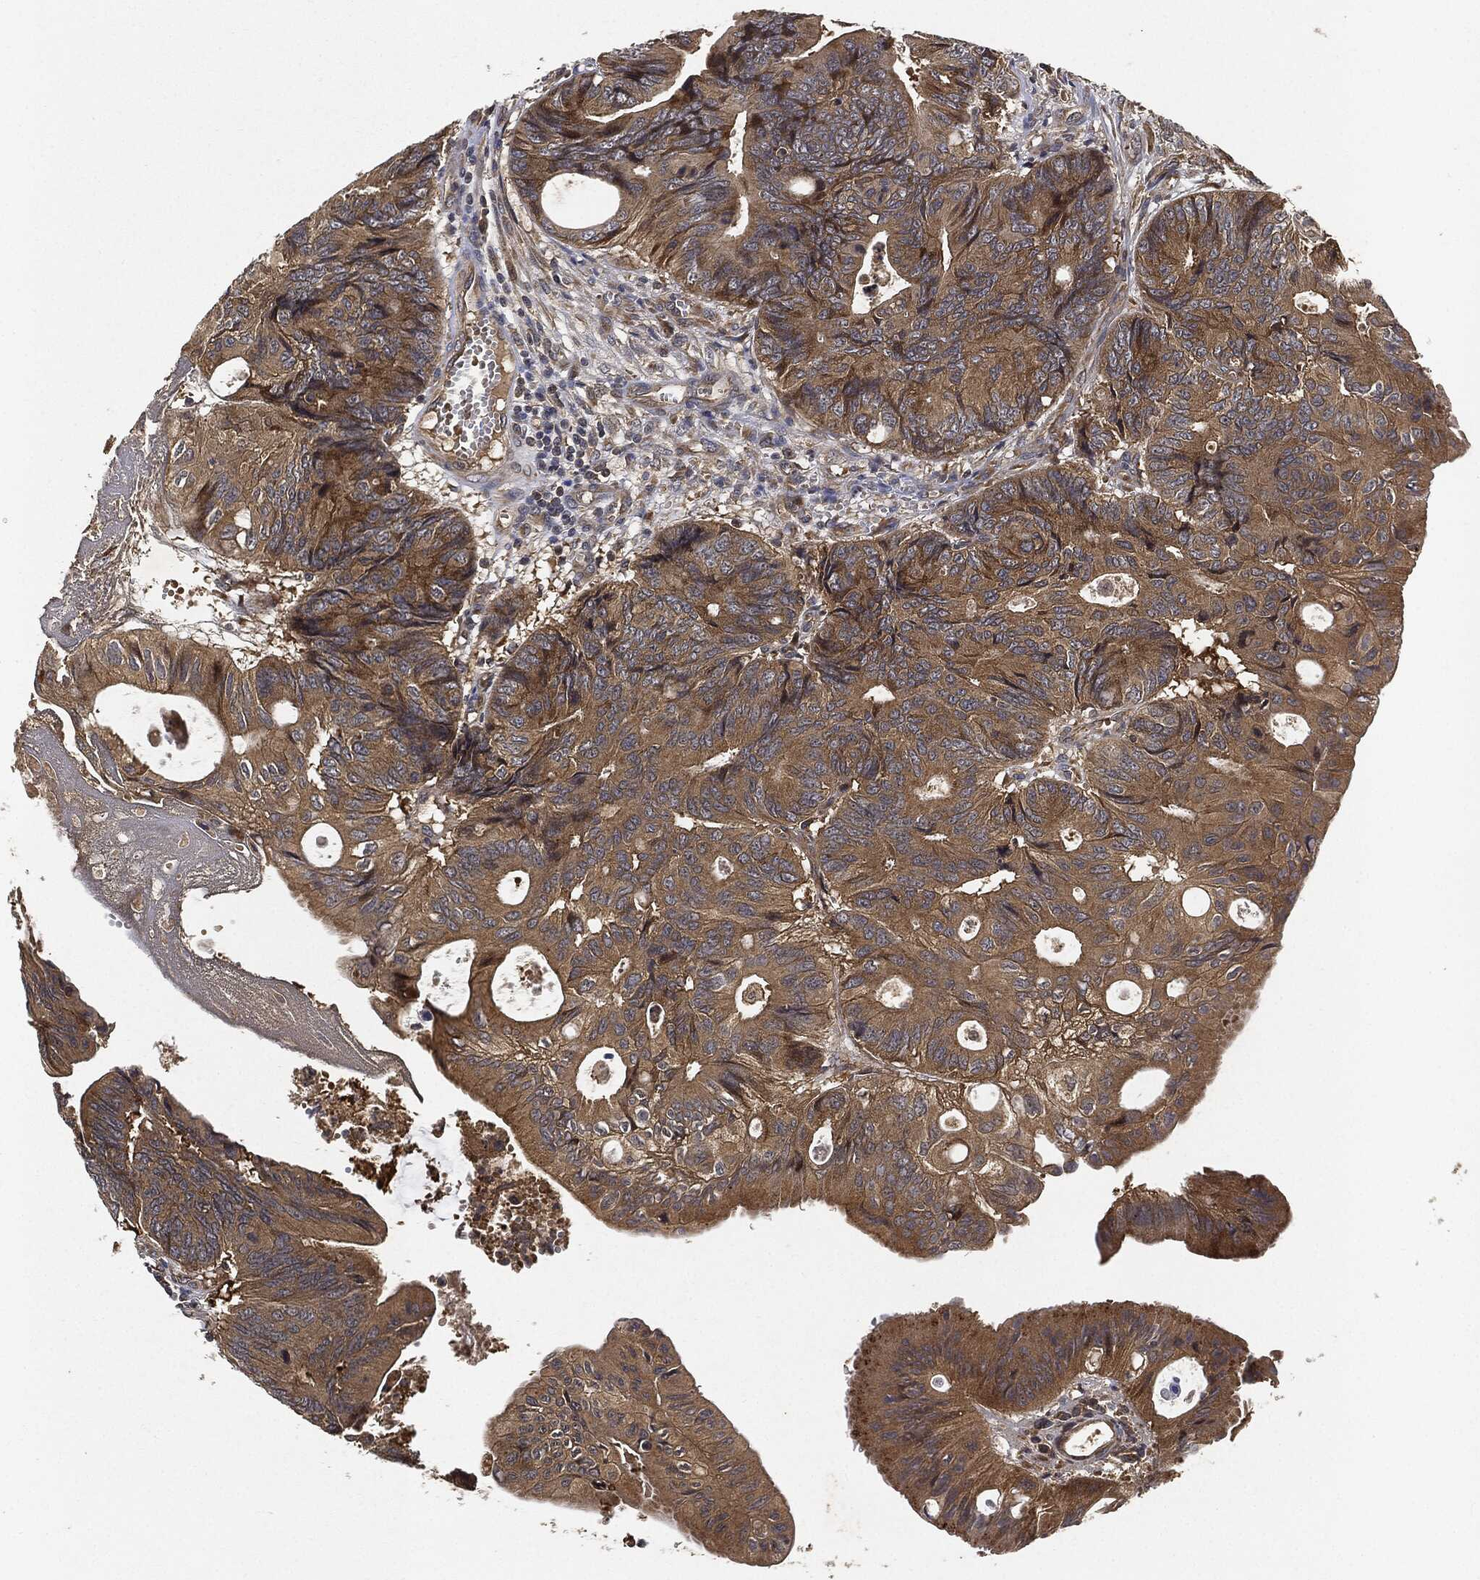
{"staining": {"intensity": "weak", "quantity": ">75%", "location": "cytoplasmic/membranous"}, "tissue": "colorectal cancer", "cell_type": "Tumor cells", "image_type": "cancer", "snomed": [{"axis": "morphology", "description": "Normal tissue, NOS"}, {"axis": "morphology", "description": "Adenocarcinoma, NOS"}, {"axis": "topography", "description": "Colon"}], "caption": "Immunohistochemistry of colorectal cancer (adenocarcinoma) demonstrates low levels of weak cytoplasmic/membranous expression in approximately >75% of tumor cells.", "gene": "MLST8", "patient": {"sex": "male", "age": 65}}